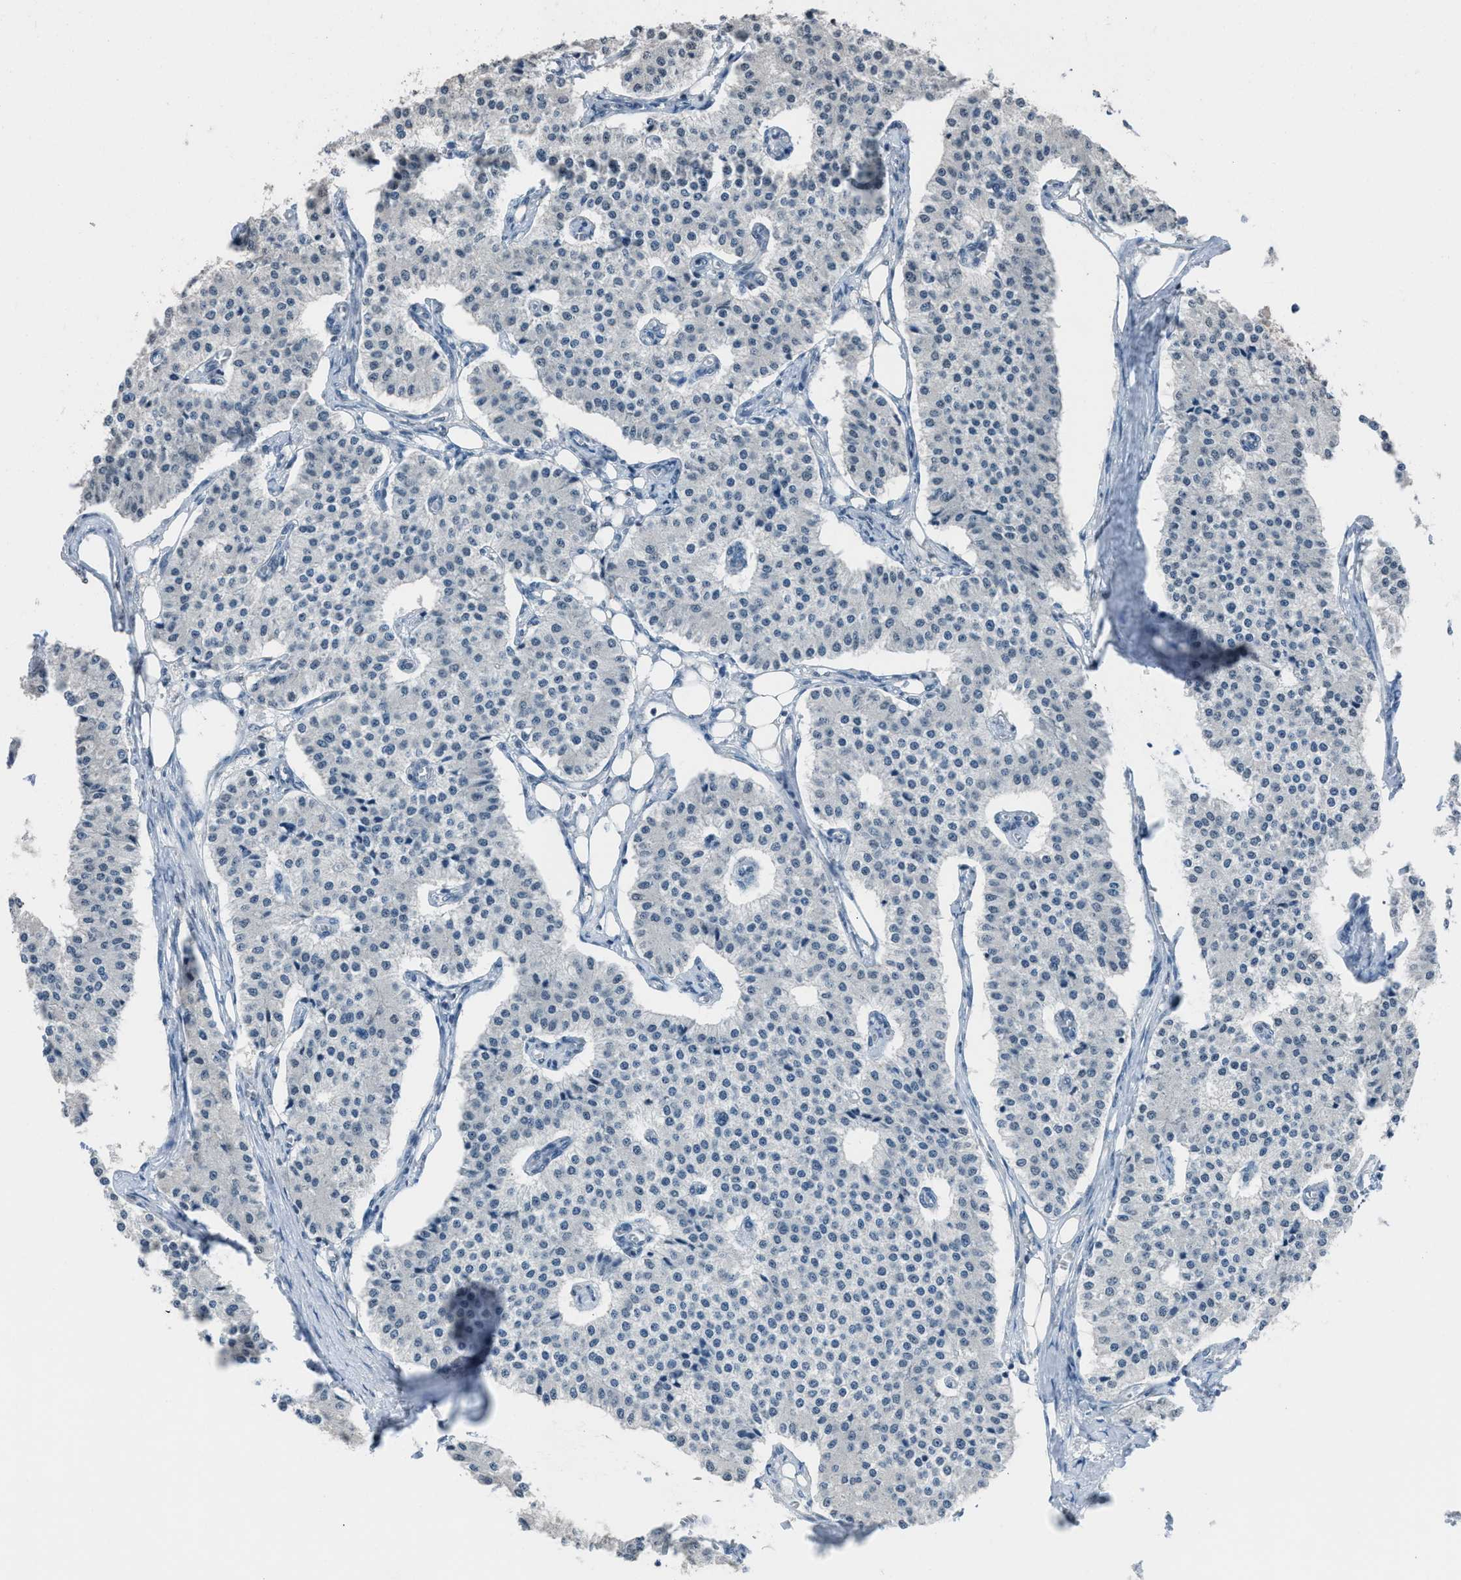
{"staining": {"intensity": "negative", "quantity": "none", "location": "none"}, "tissue": "carcinoid", "cell_type": "Tumor cells", "image_type": "cancer", "snomed": [{"axis": "morphology", "description": "Carcinoid, malignant, NOS"}, {"axis": "topography", "description": "Colon"}], "caption": "Micrograph shows no protein expression in tumor cells of malignant carcinoid tissue.", "gene": "ZNF276", "patient": {"sex": "female", "age": 52}}